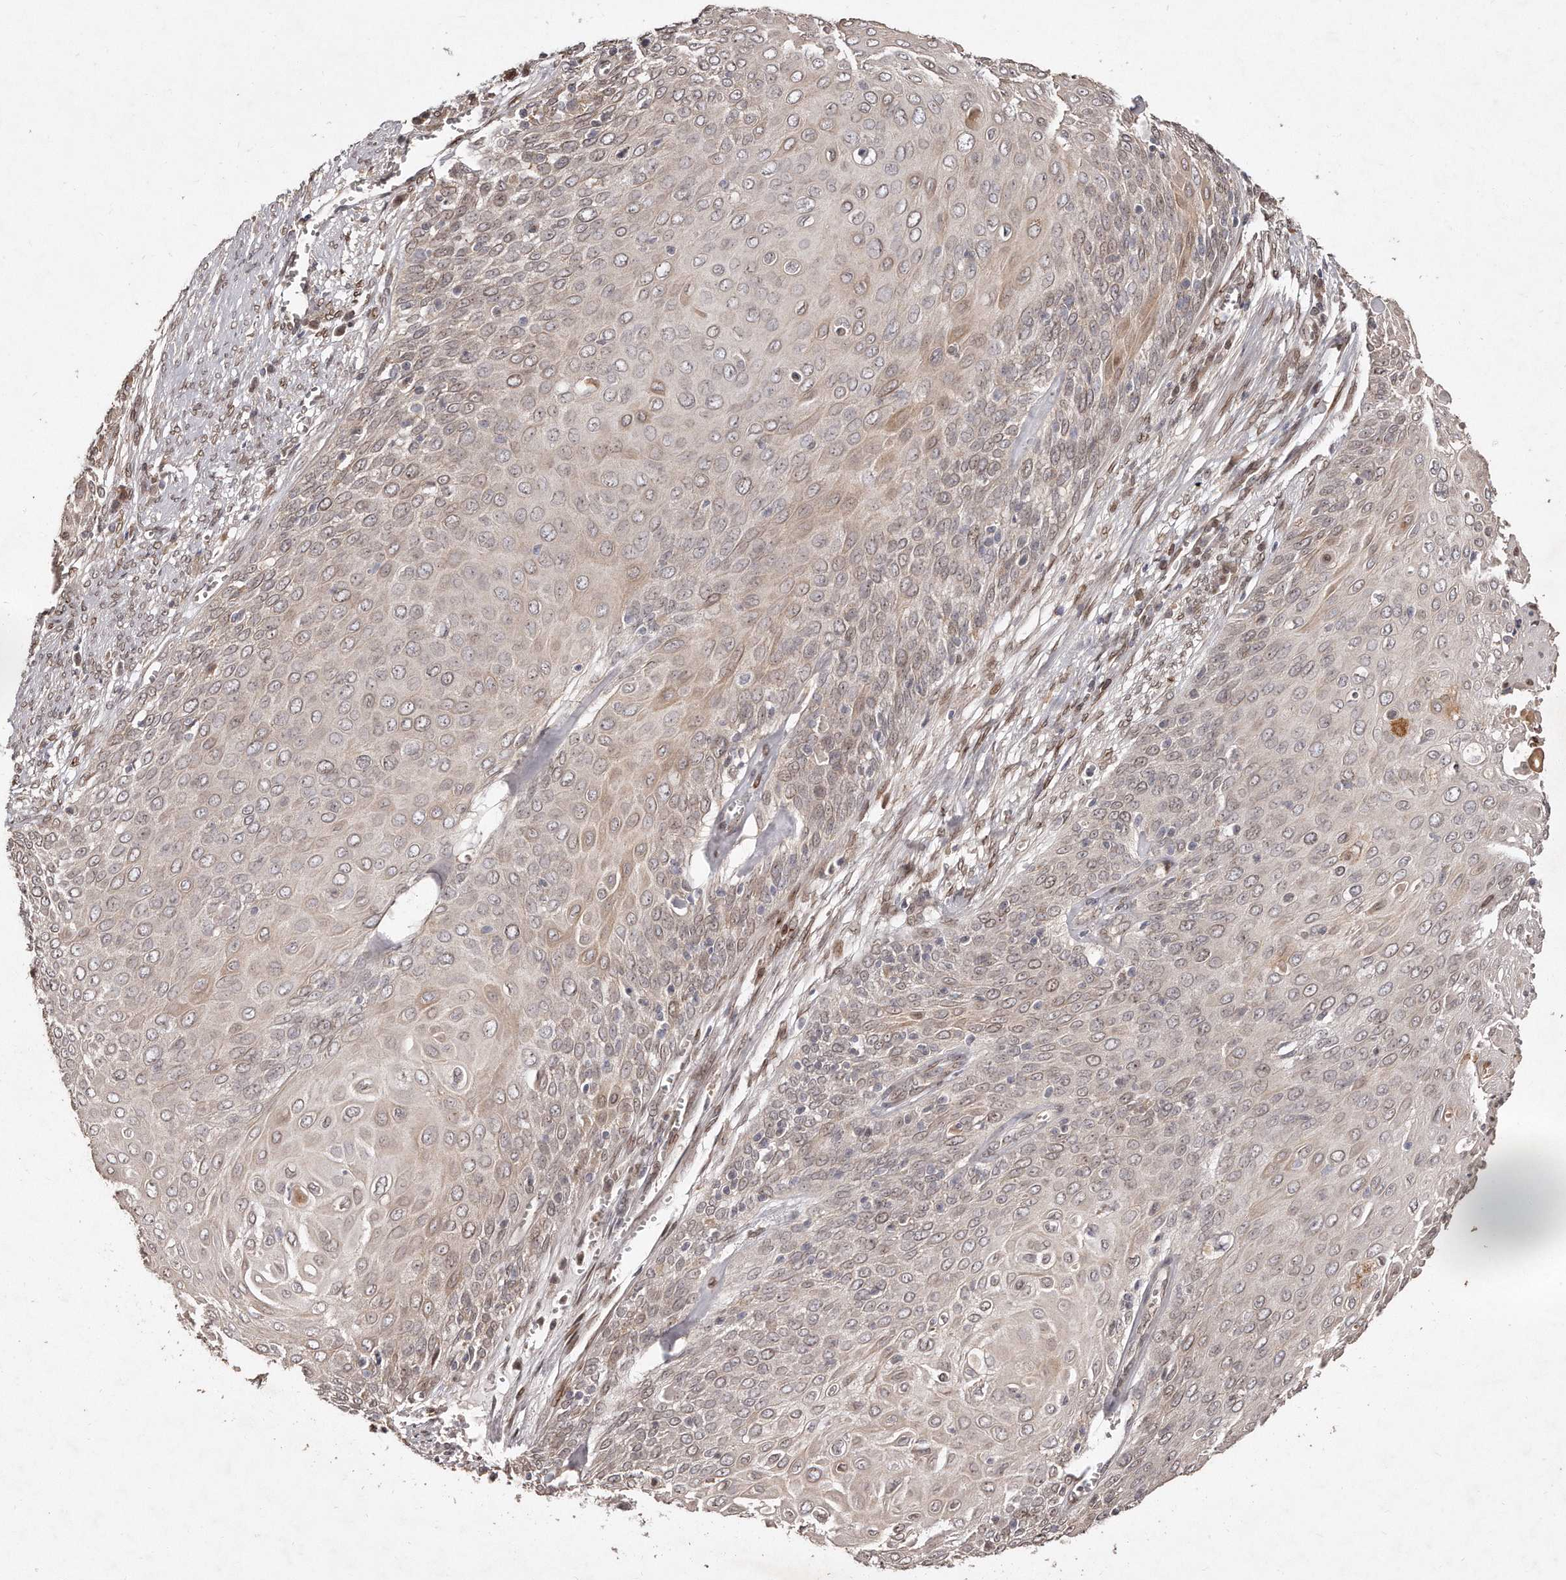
{"staining": {"intensity": "weak", "quantity": "25%-75%", "location": "cytoplasmic/membranous,nuclear"}, "tissue": "cervical cancer", "cell_type": "Tumor cells", "image_type": "cancer", "snomed": [{"axis": "morphology", "description": "Squamous cell carcinoma, NOS"}, {"axis": "topography", "description": "Cervix"}], "caption": "Immunohistochemistry of squamous cell carcinoma (cervical) shows low levels of weak cytoplasmic/membranous and nuclear positivity in about 25%-75% of tumor cells.", "gene": "HASPIN", "patient": {"sex": "female", "age": 39}}